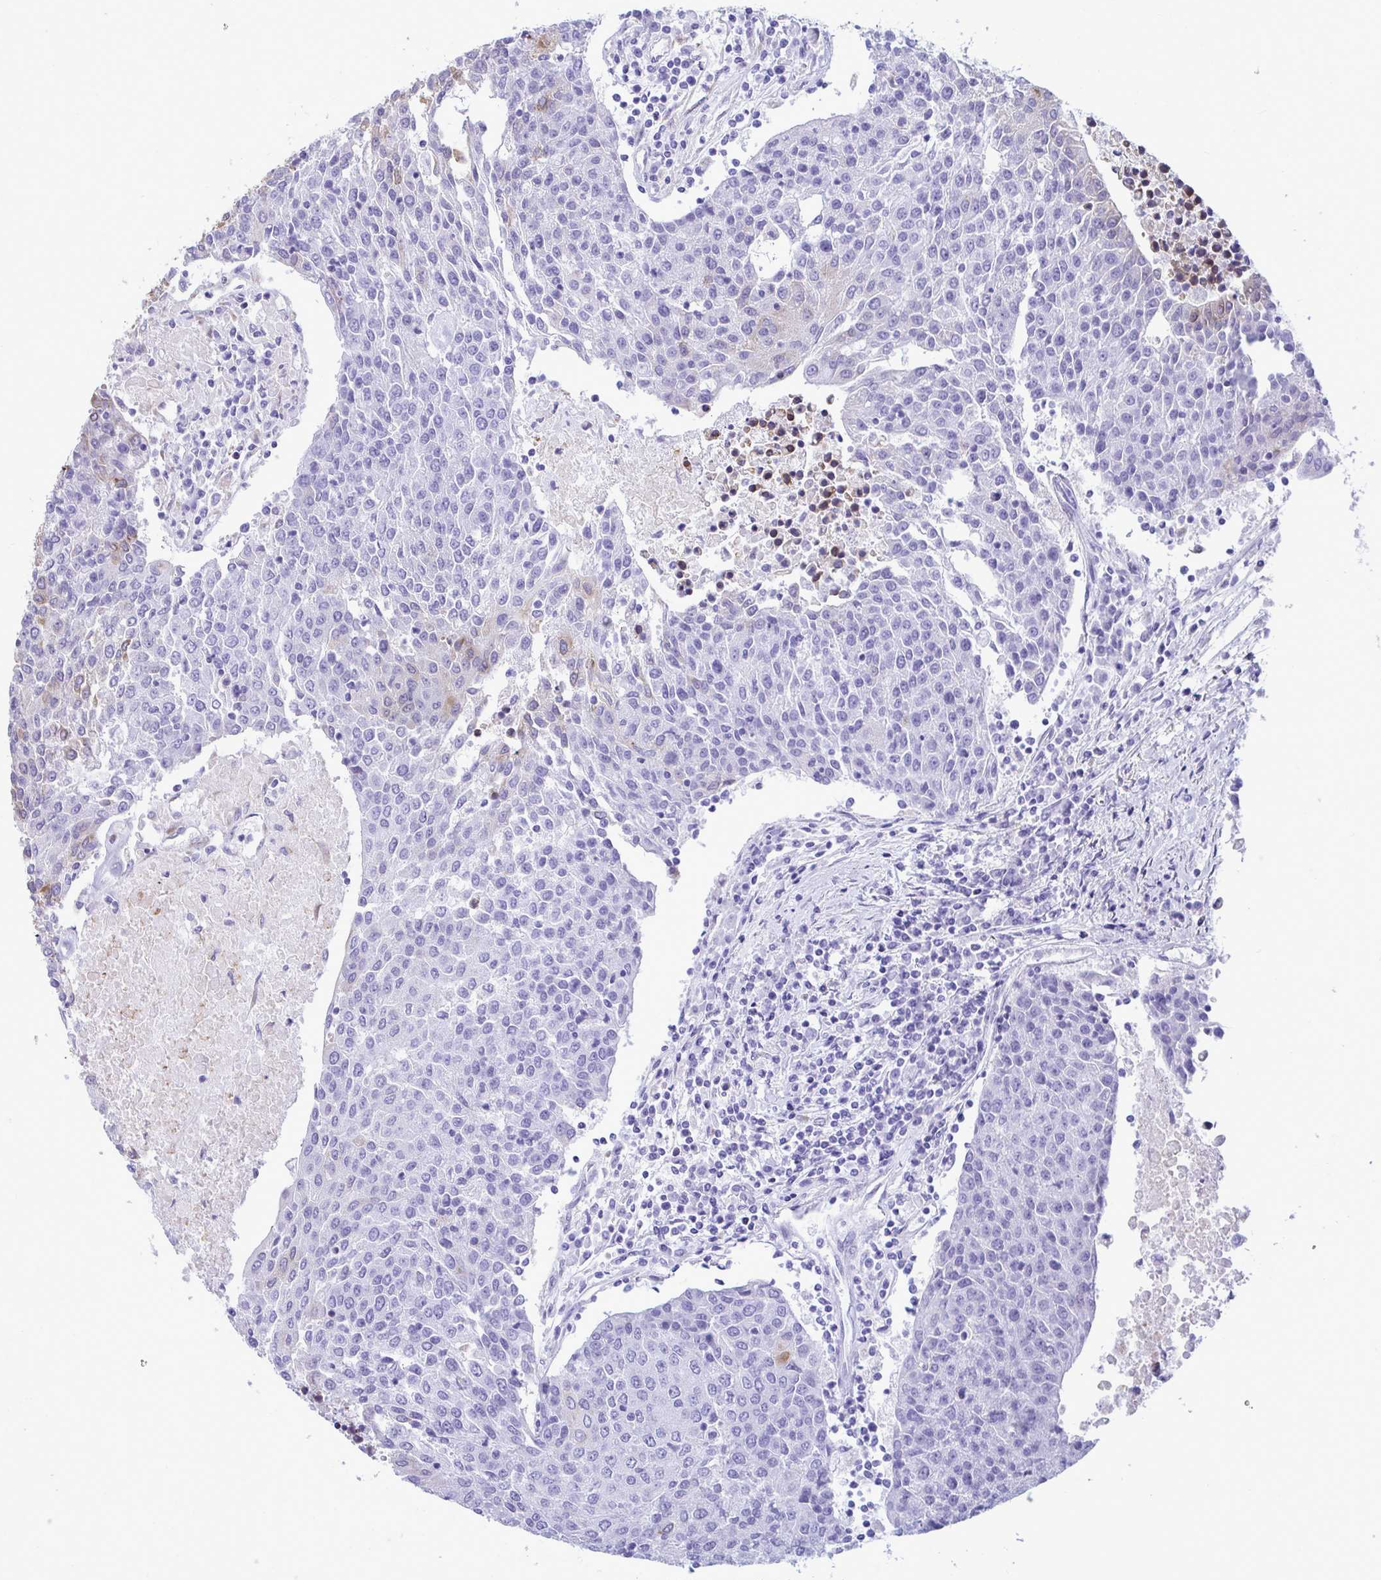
{"staining": {"intensity": "moderate", "quantity": "<25%", "location": "cytoplasmic/membranous"}, "tissue": "urothelial cancer", "cell_type": "Tumor cells", "image_type": "cancer", "snomed": [{"axis": "morphology", "description": "Urothelial carcinoma, High grade"}, {"axis": "topography", "description": "Urinary bladder"}], "caption": "Urothelial cancer stained with DAB (3,3'-diaminobenzidine) IHC displays low levels of moderate cytoplasmic/membranous positivity in approximately <25% of tumor cells.", "gene": "ASPH", "patient": {"sex": "female", "age": 85}}